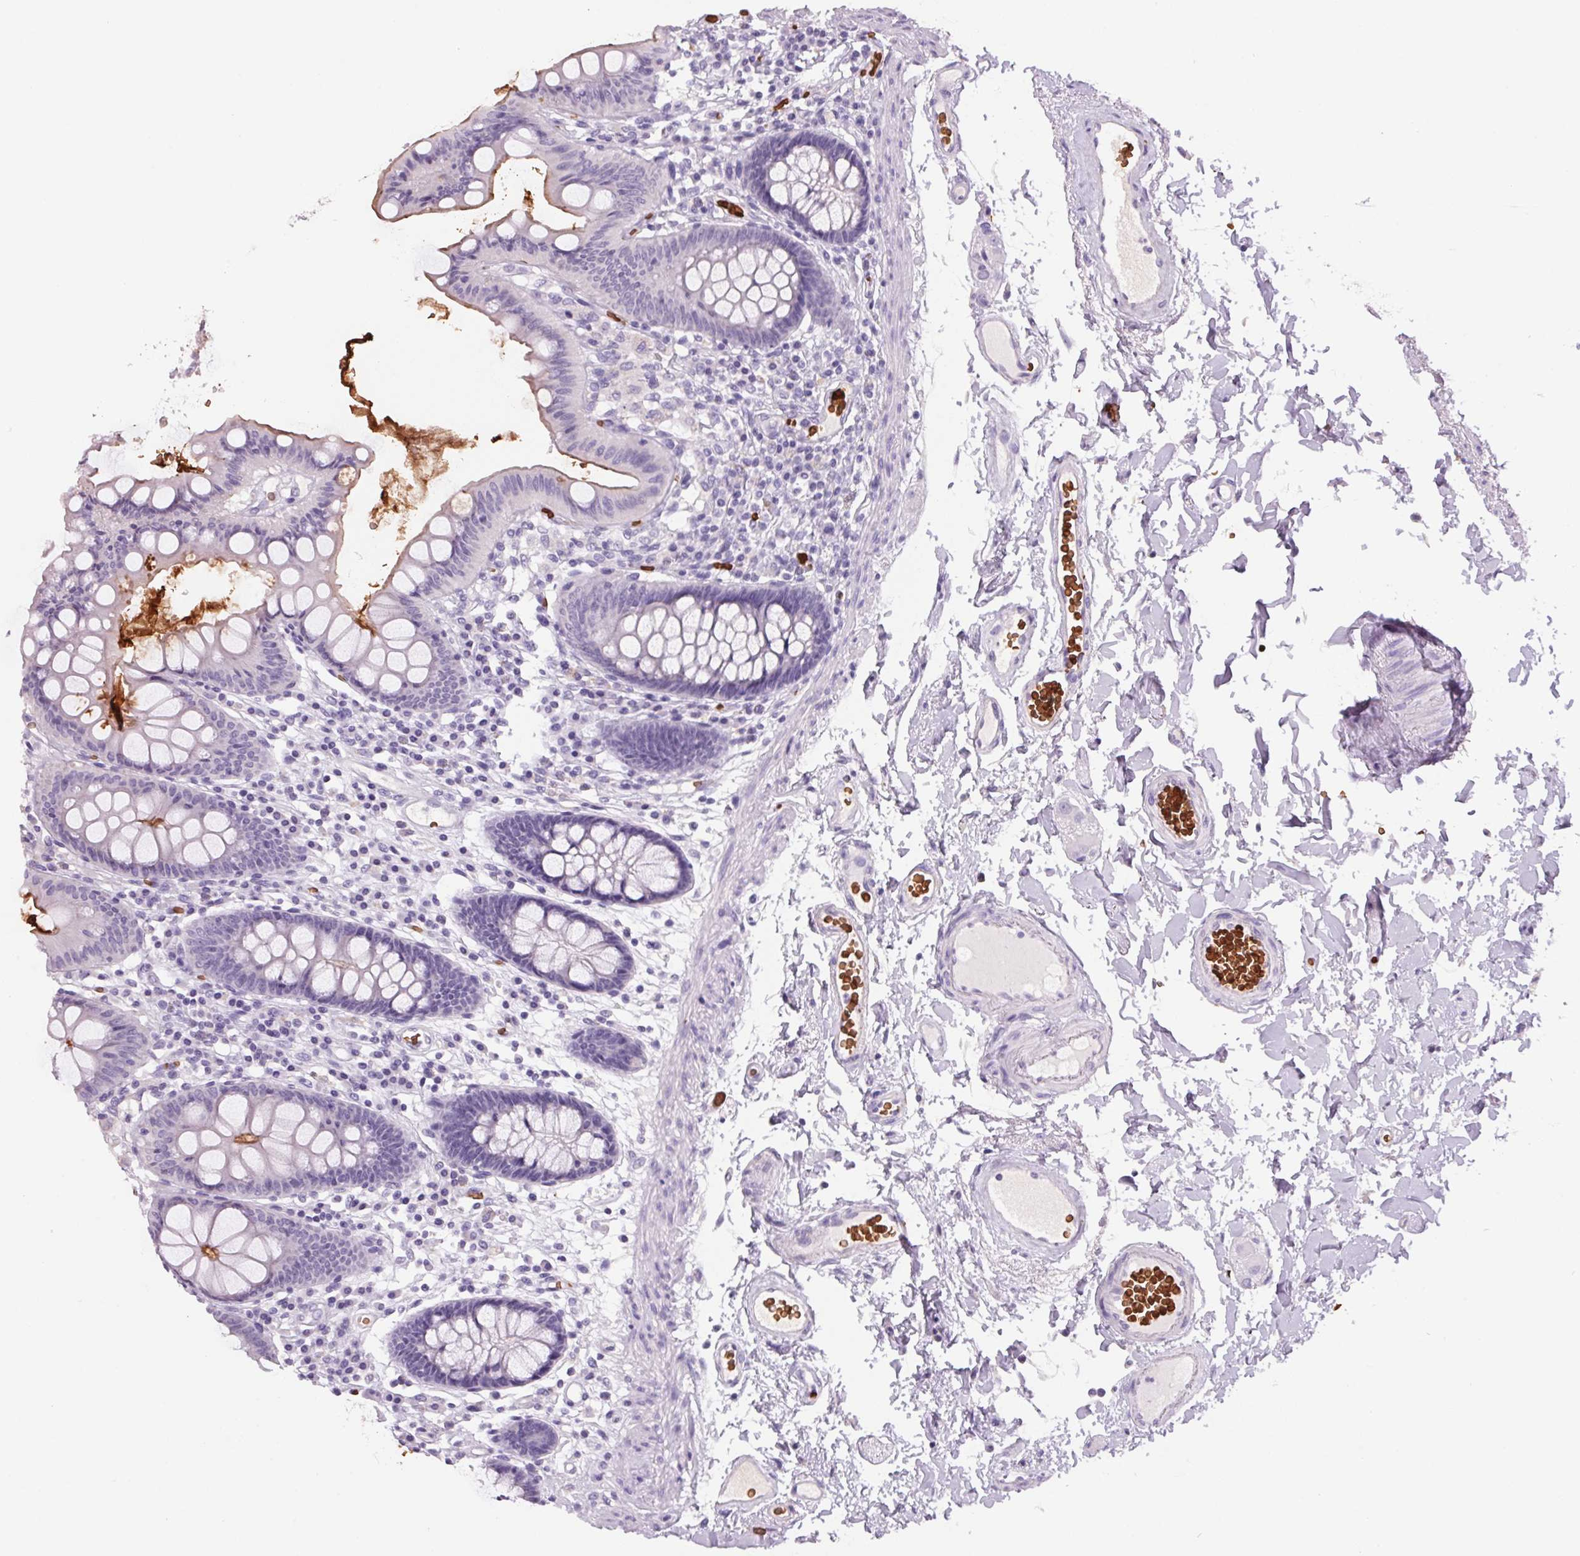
{"staining": {"intensity": "negative", "quantity": "none", "location": "none"}, "tissue": "colon", "cell_type": "Endothelial cells", "image_type": "normal", "snomed": [{"axis": "morphology", "description": "Normal tissue, NOS"}, {"axis": "topography", "description": "Colon"}], "caption": "Protein analysis of normal colon reveals no significant staining in endothelial cells.", "gene": "HBQ1", "patient": {"sex": "male", "age": 84}}